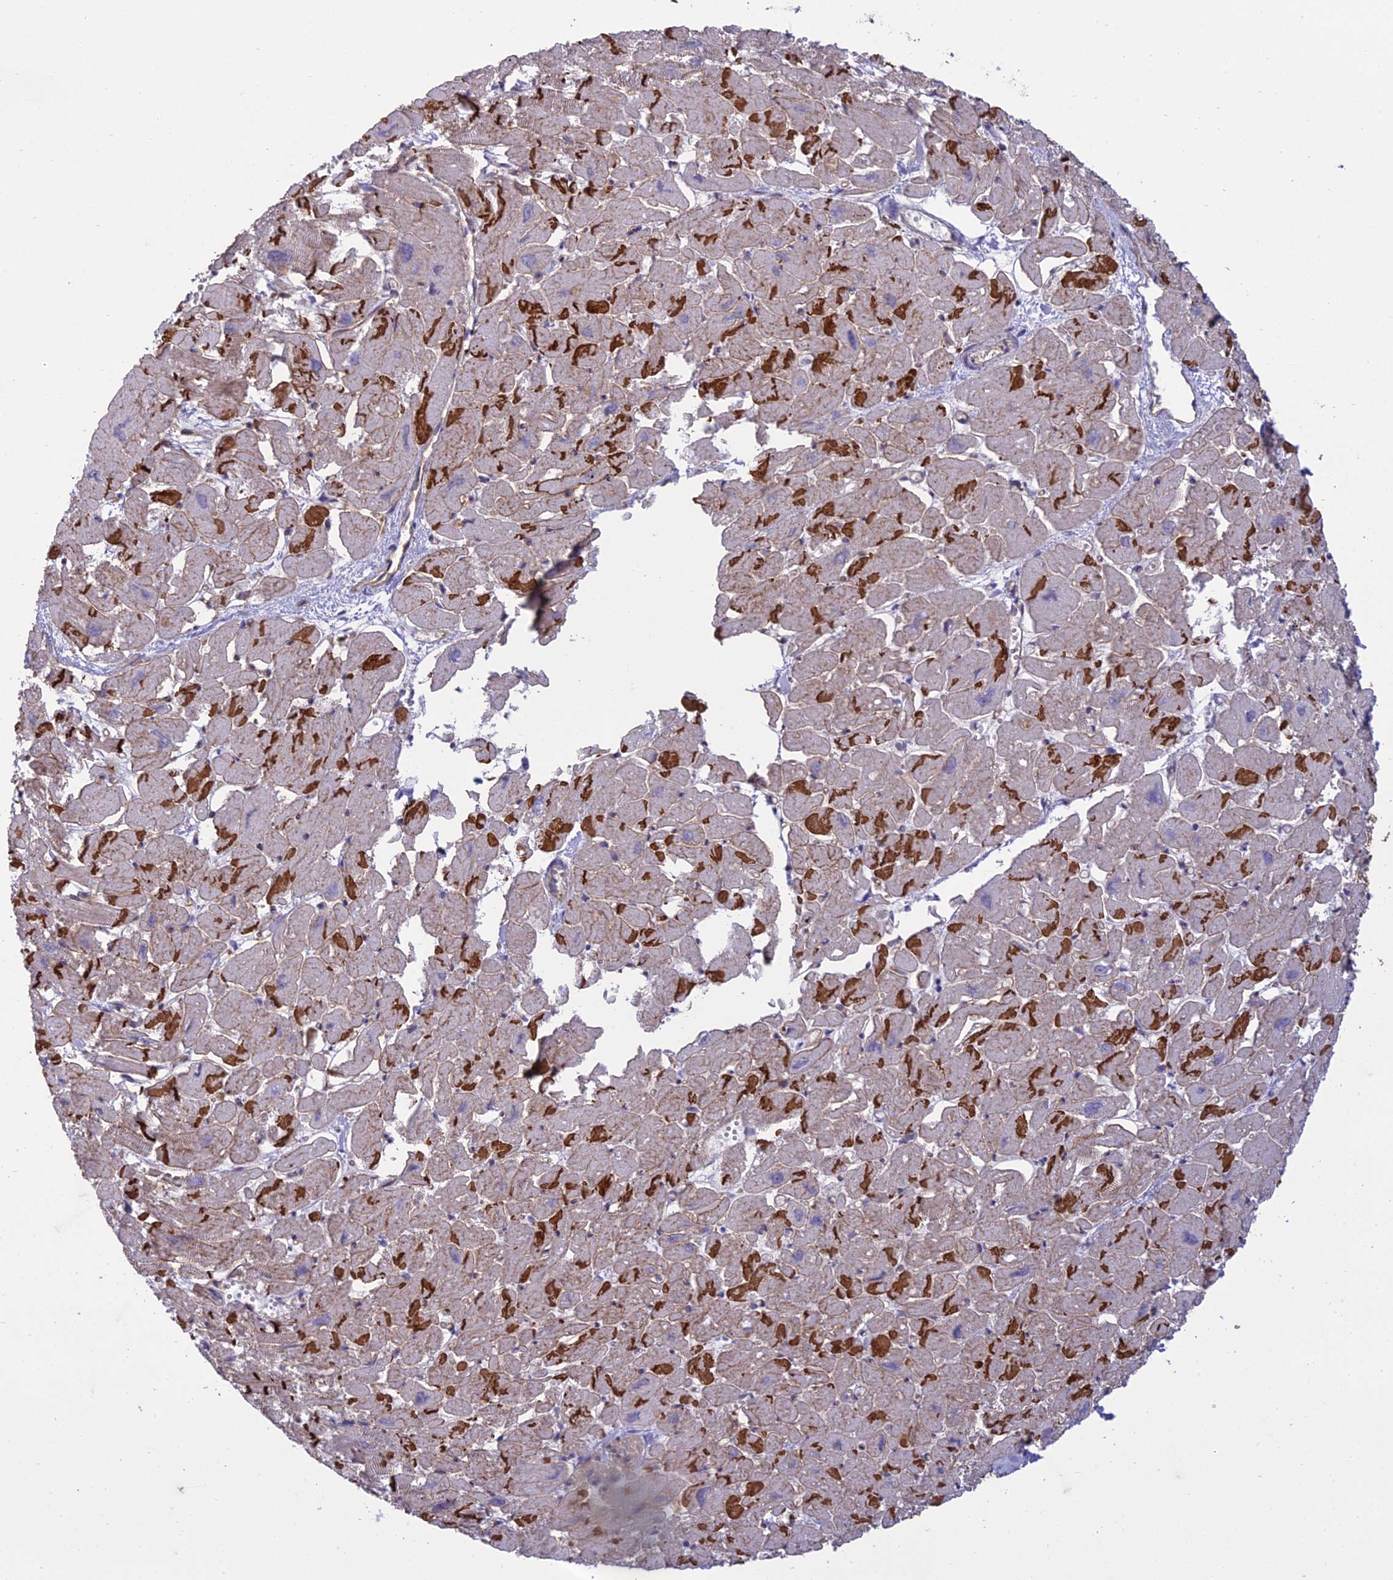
{"staining": {"intensity": "moderate", "quantity": "25%-75%", "location": "cytoplasmic/membranous,nuclear"}, "tissue": "heart muscle", "cell_type": "Cardiomyocytes", "image_type": "normal", "snomed": [{"axis": "morphology", "description": "Normal tissue, NOS"}, {"axis": "topography", "description": "Heart"}], "caption": "Protein staining shows moderate cytoplasmic/membranous,nuclear positivity in approximately 25%-75% of cardiomyocytes in unremarkable heart muscle.", "gene": "RANBP3", "patient": {"sex": "male", "age": 54}}